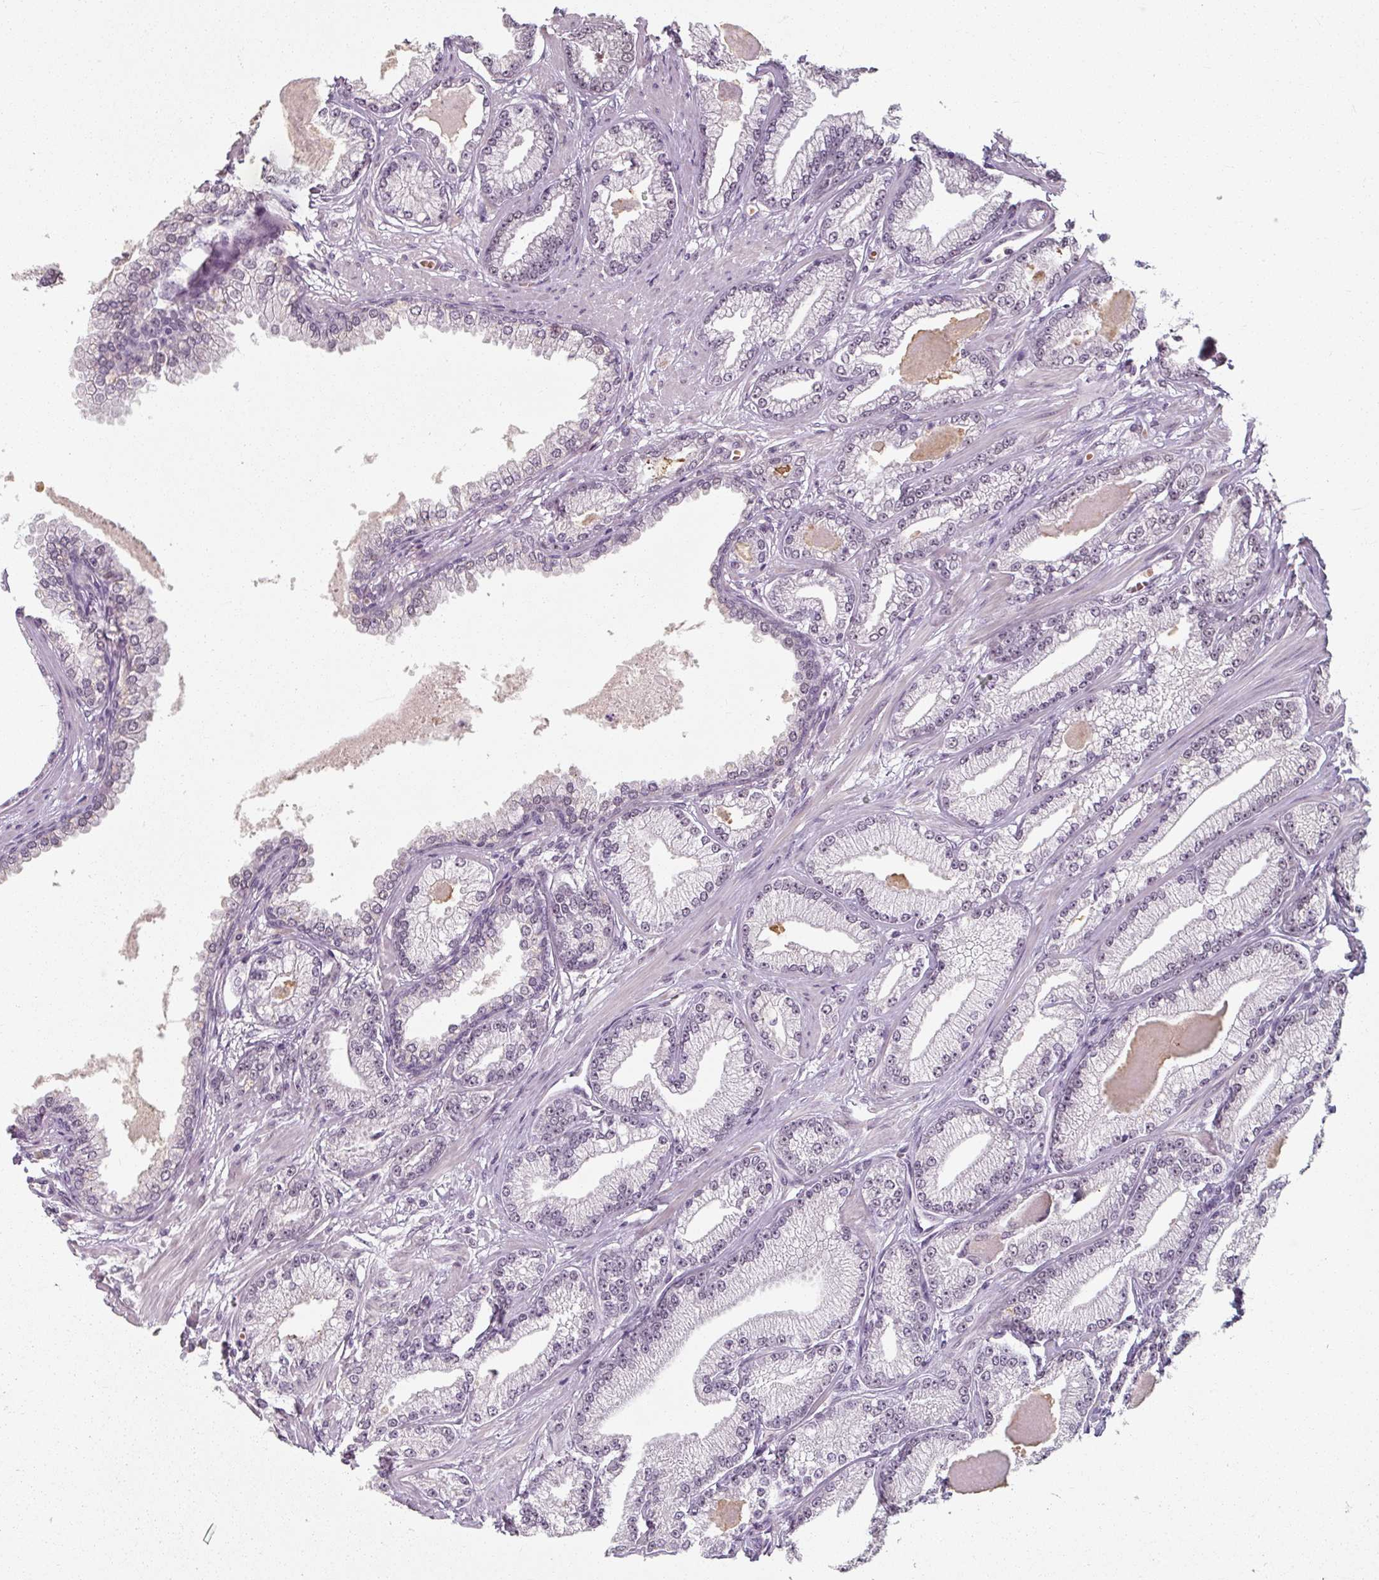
{"staining": {"intensity": "negative", "quantity": "none", "location": "none"}, "tissue": "prostate cancer", "cell_type": "Tumor cells", "image_type": "cancer", "snomed": [{"axis": "morphology", "description": "Adenocarcinoma, Low grade"}, {"axis": "topography", "description": "Prostate"}], "caption": "This is an IHC histopathology image of adenocarcinoma (low-grade) (prostate). There is no expression in tumor cells.", "gene": "ZFTRAF1", "patient": {"sex": "male", "age": 64}}